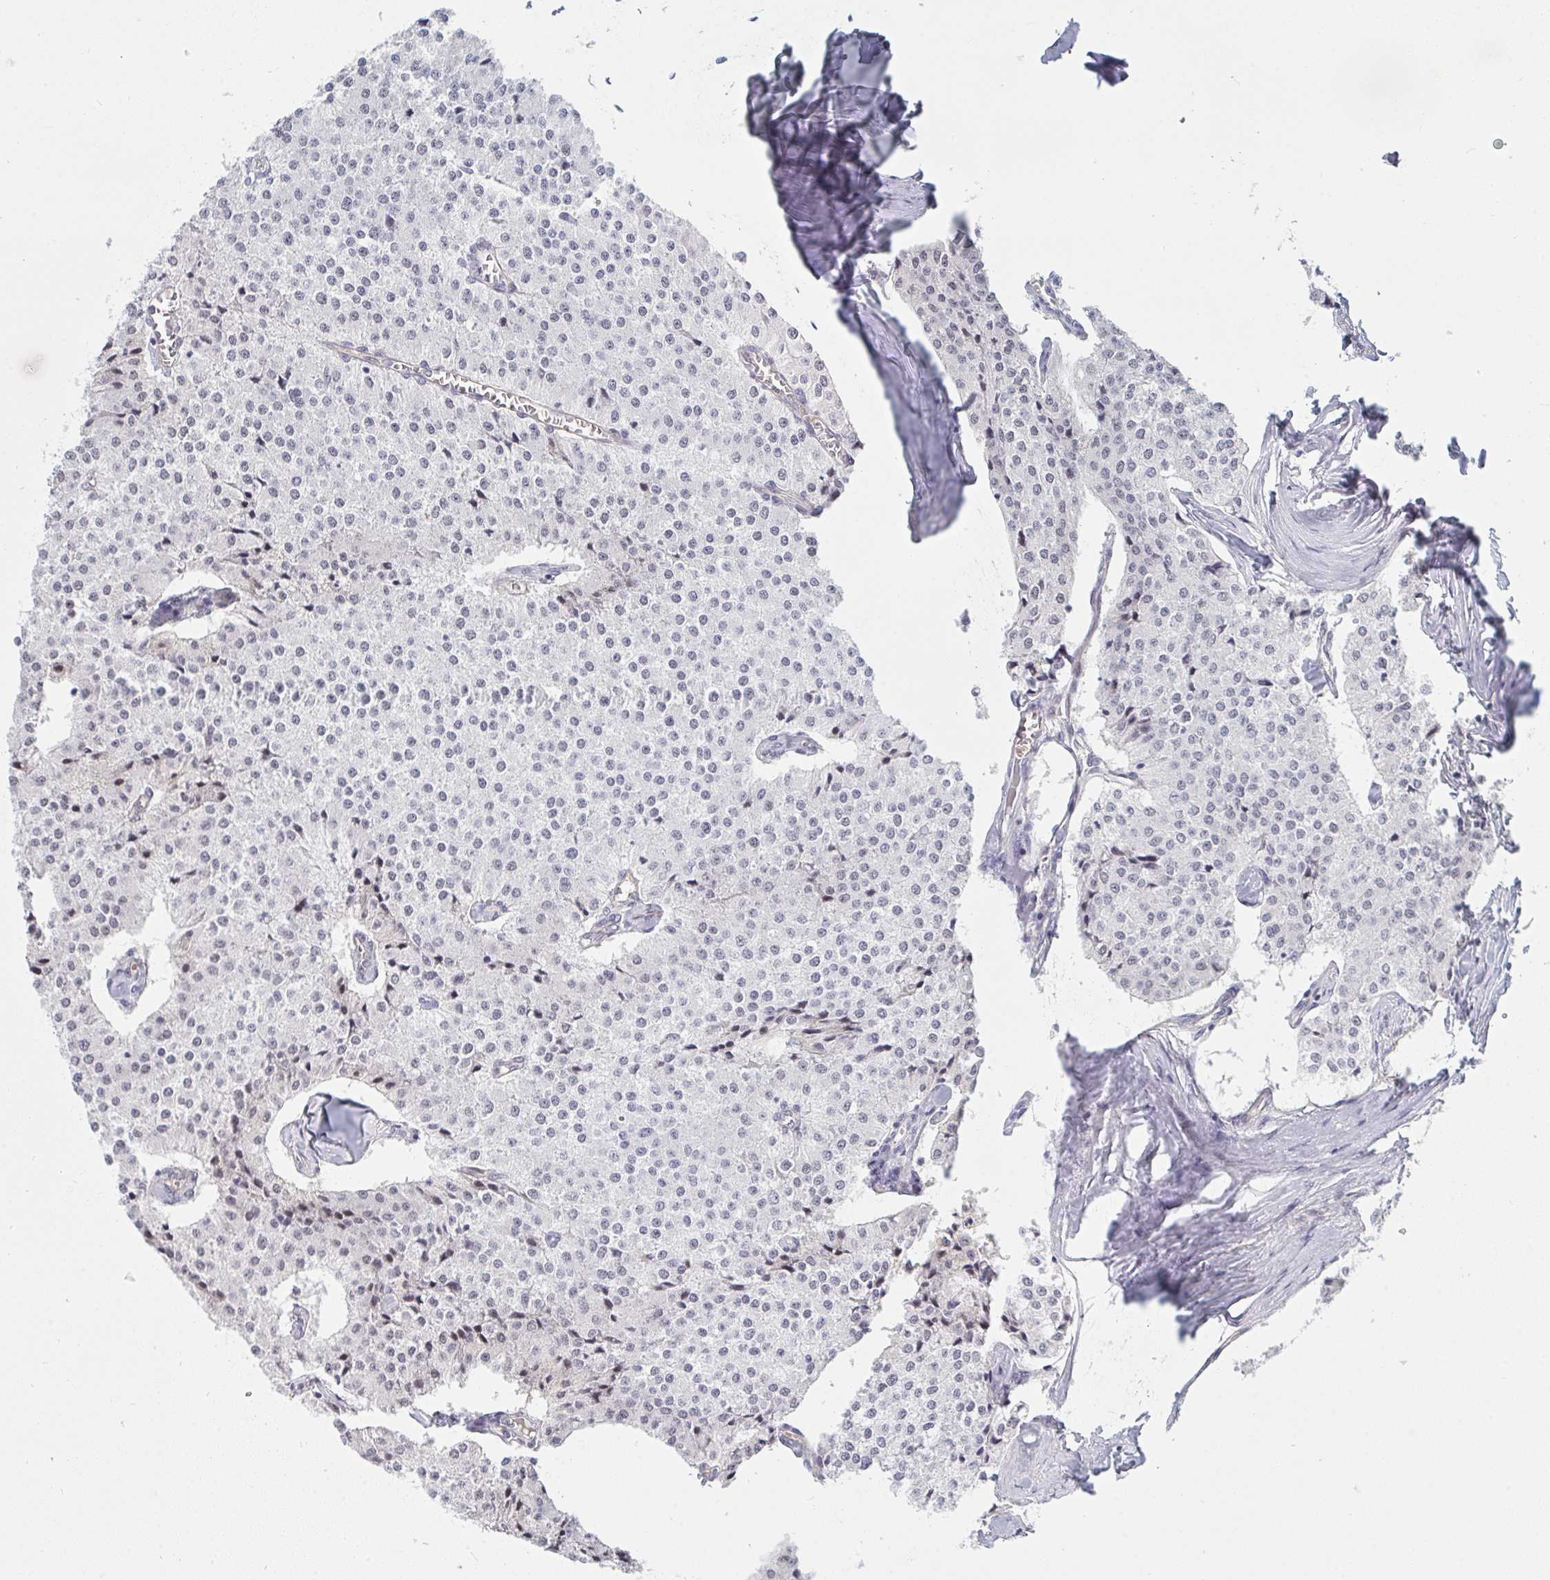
{"staining": {"intensity": "negative", "quantity": "none", "location": "none"}, "tissue": "carcinoid", "cell_type": "Tumor cells", "image_type": "cancer", "snomed": [{"axis": "morphology", "description": "Carcinoid, malignant, NOS"}, {"axis": "topography", "description": "Colon"}], "caption": "Tumor cells are negative for protein expression in human carcinoid (malignant). Brightfield microscopy of IHC stained with DAB (brown) and hematoxylin (blue), captured at high magnification.", "gene": "DSCAML1", "patient": {"sex": "female", "age": 52}}